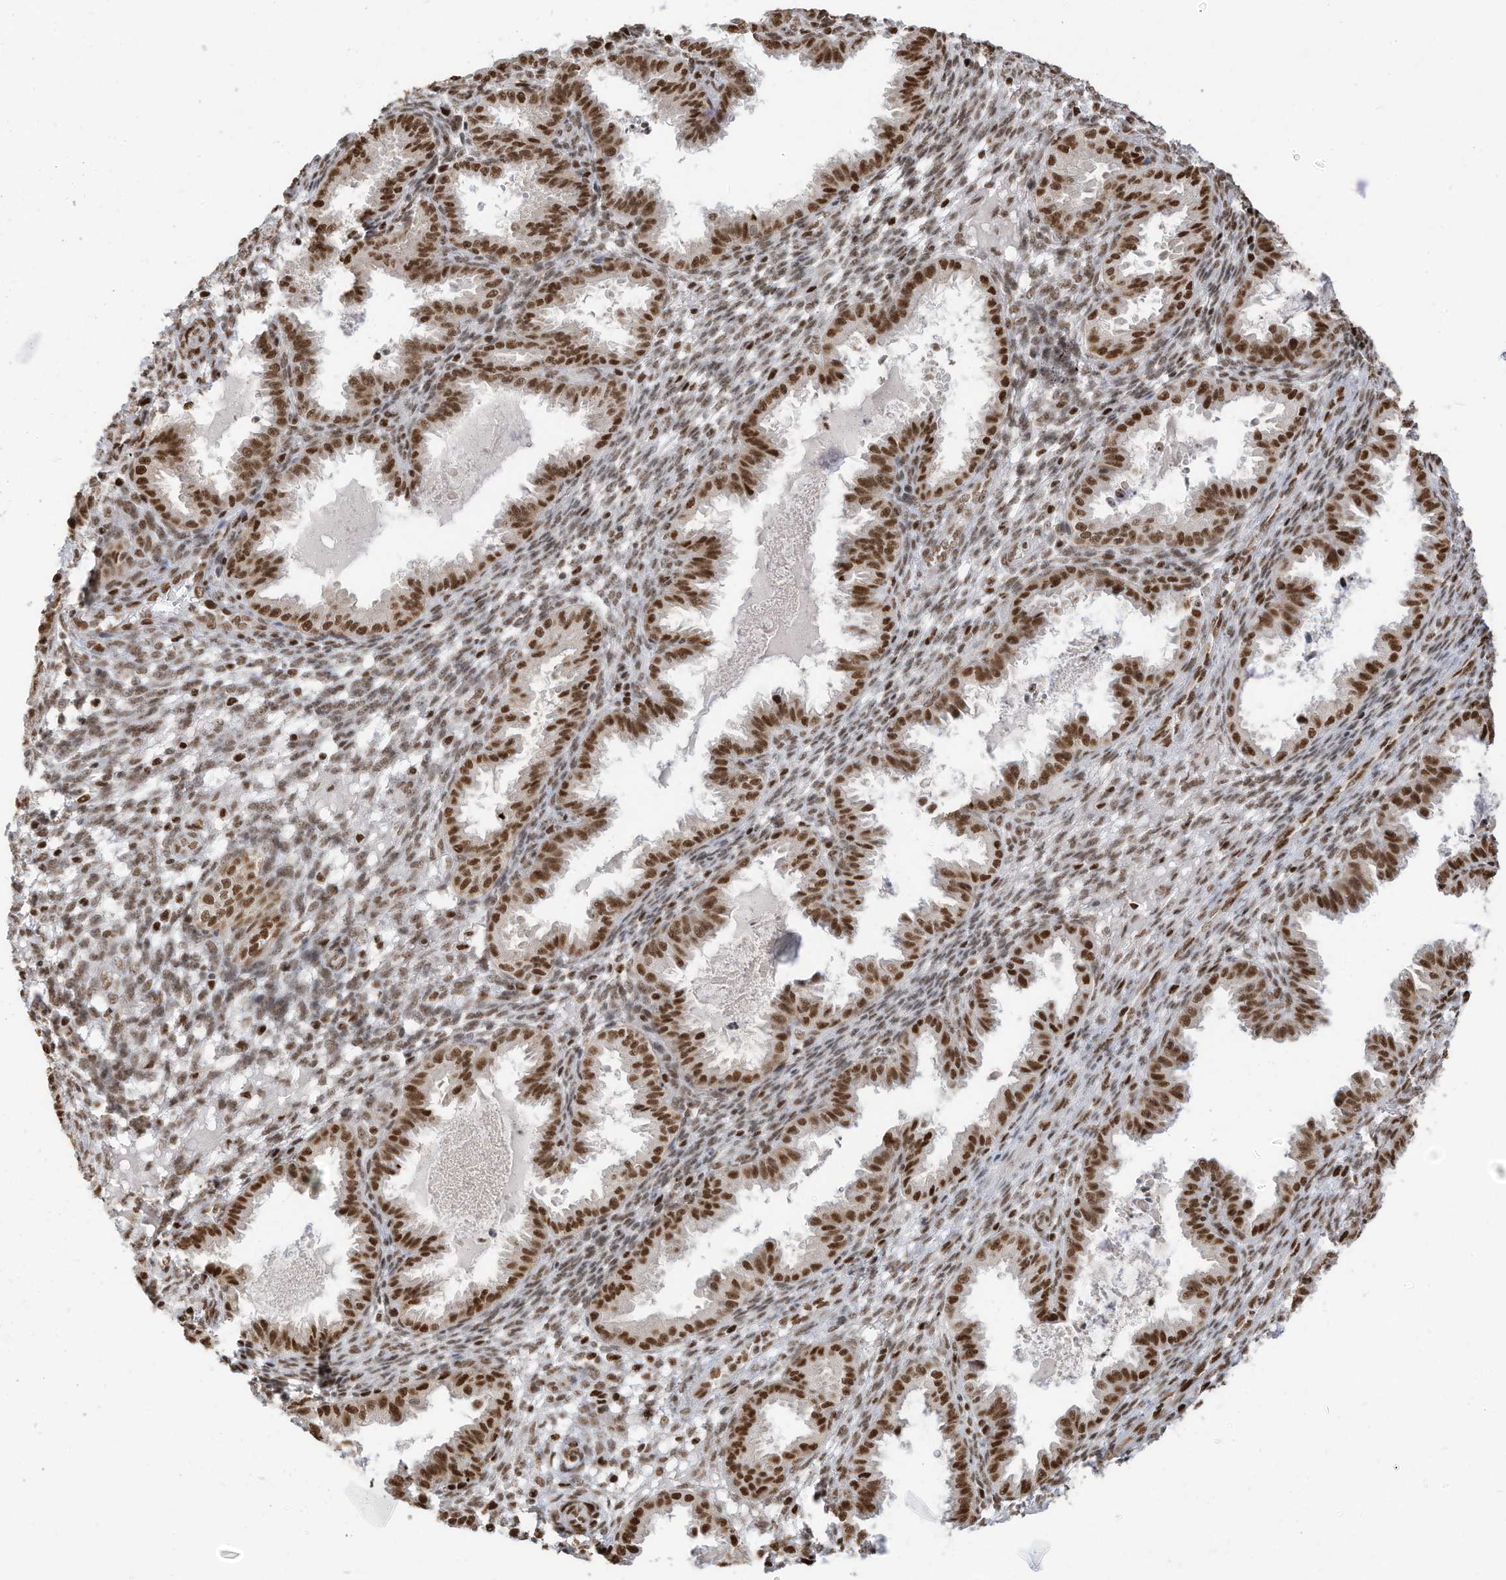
{"staining": {"intensity": "moderate", "quantity": ">75%", "location": "nuclear"}, "tissue": "endometrium", "cell_type": "Cells in endometrial stroma", "image_type": "normal", "snomed": [{"axis": "morphology", "description": "Normal tissue, NOS"}, {"axis": "topography", "description": "Endometrium"}], "caption": "Protein analysis of normal endometrium exhibits moderate nuclear positivity in approximately >75% of cells in endometrial stroma.", "gene": "SAMD15", "patient": {"sex": "female", "age": 33}}